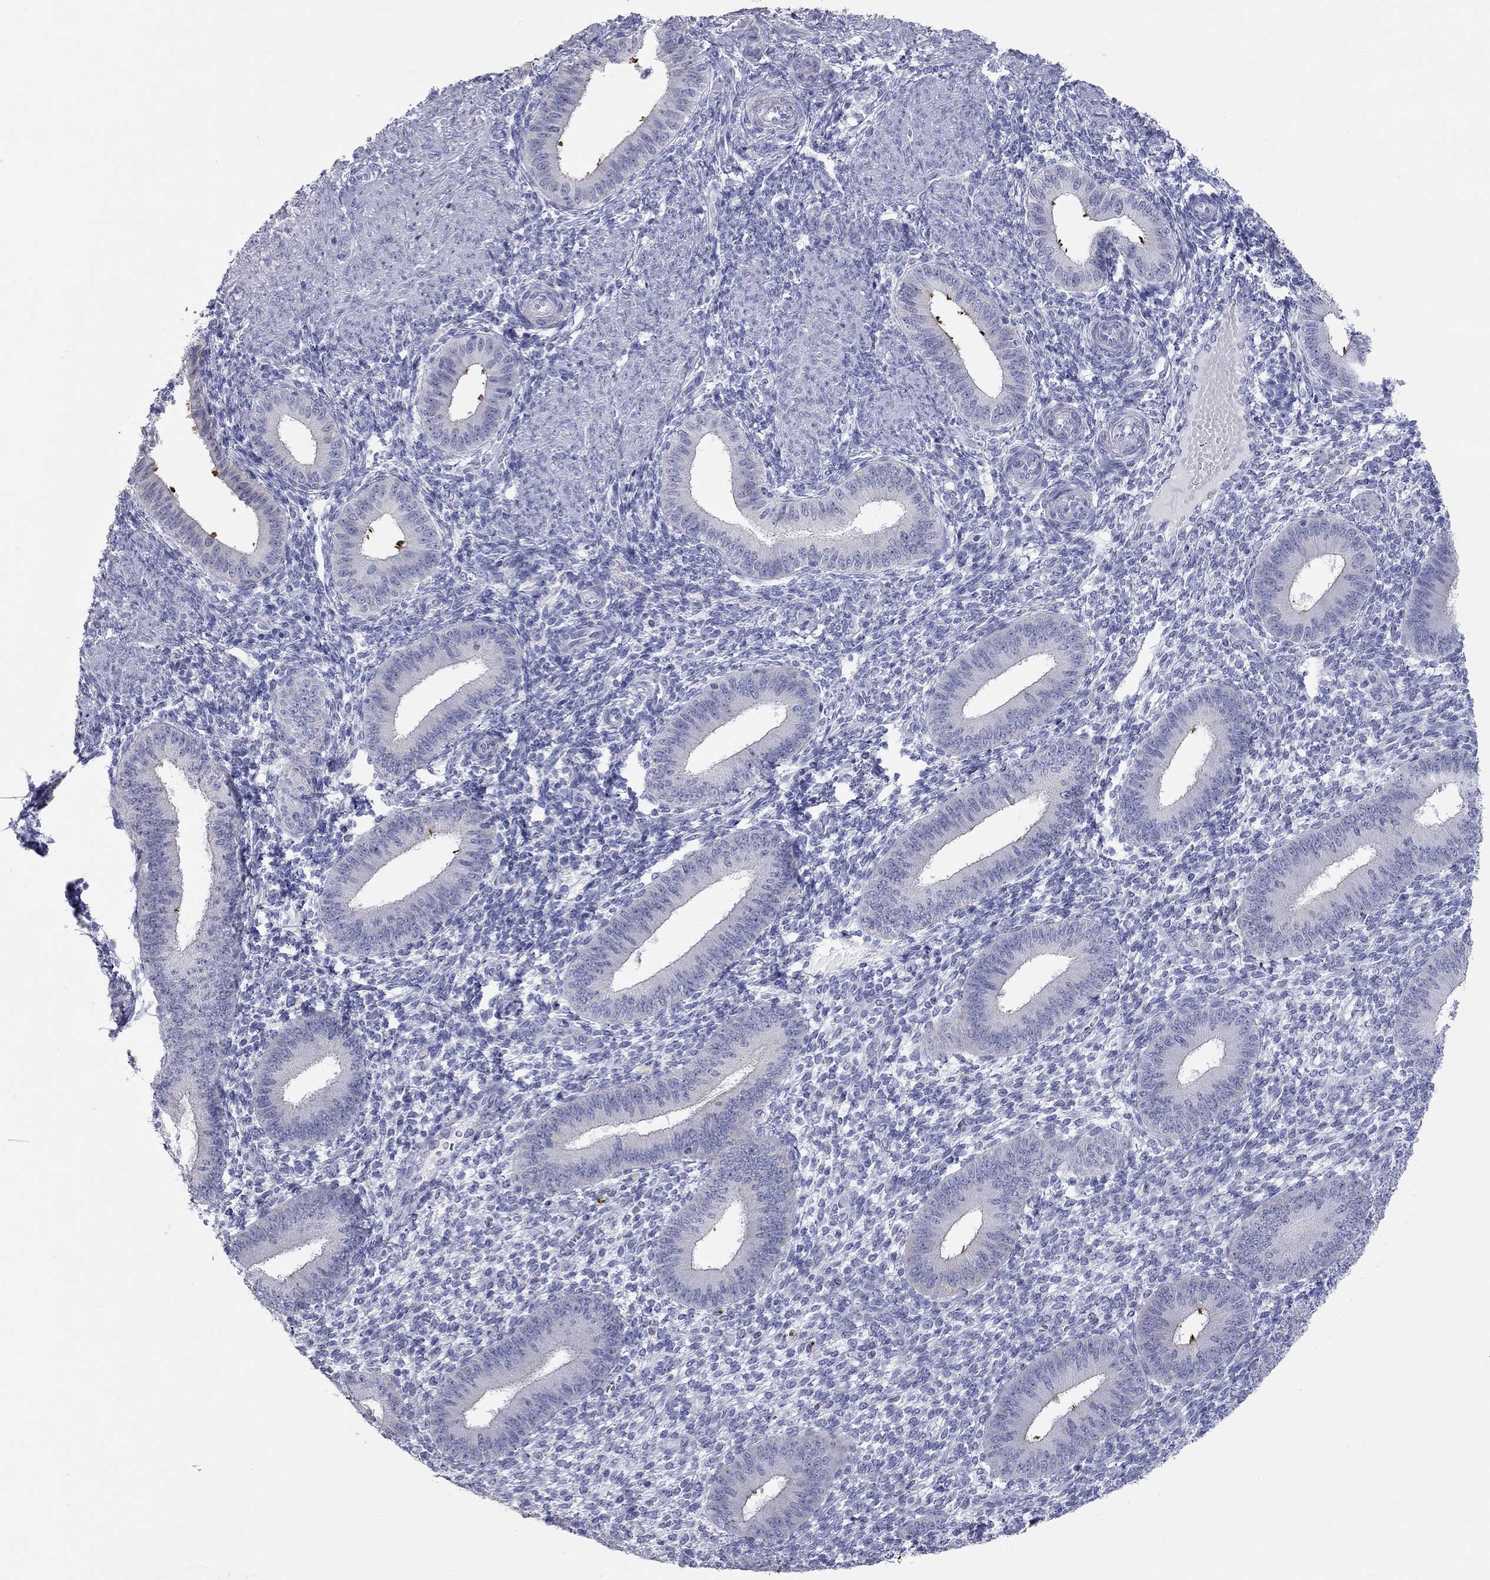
{"staining": {"intensity": "negative", "quantity": "none", "location": "none"}, "tissue": "endometrium", "cell_type": "Cells in endometrial stroma", "image_type": "normal", "snomed": [{"axis": "morphology", "description": "Normal tissue, NOS"}, {"axis": "topography", "description": "Endometrium"}], "caption": "IHC of normal human endometrium exhibits no staining in cells in endometrial stroma.", "gene": "AK8", "patient": {"sex": "female", "age": 39}}